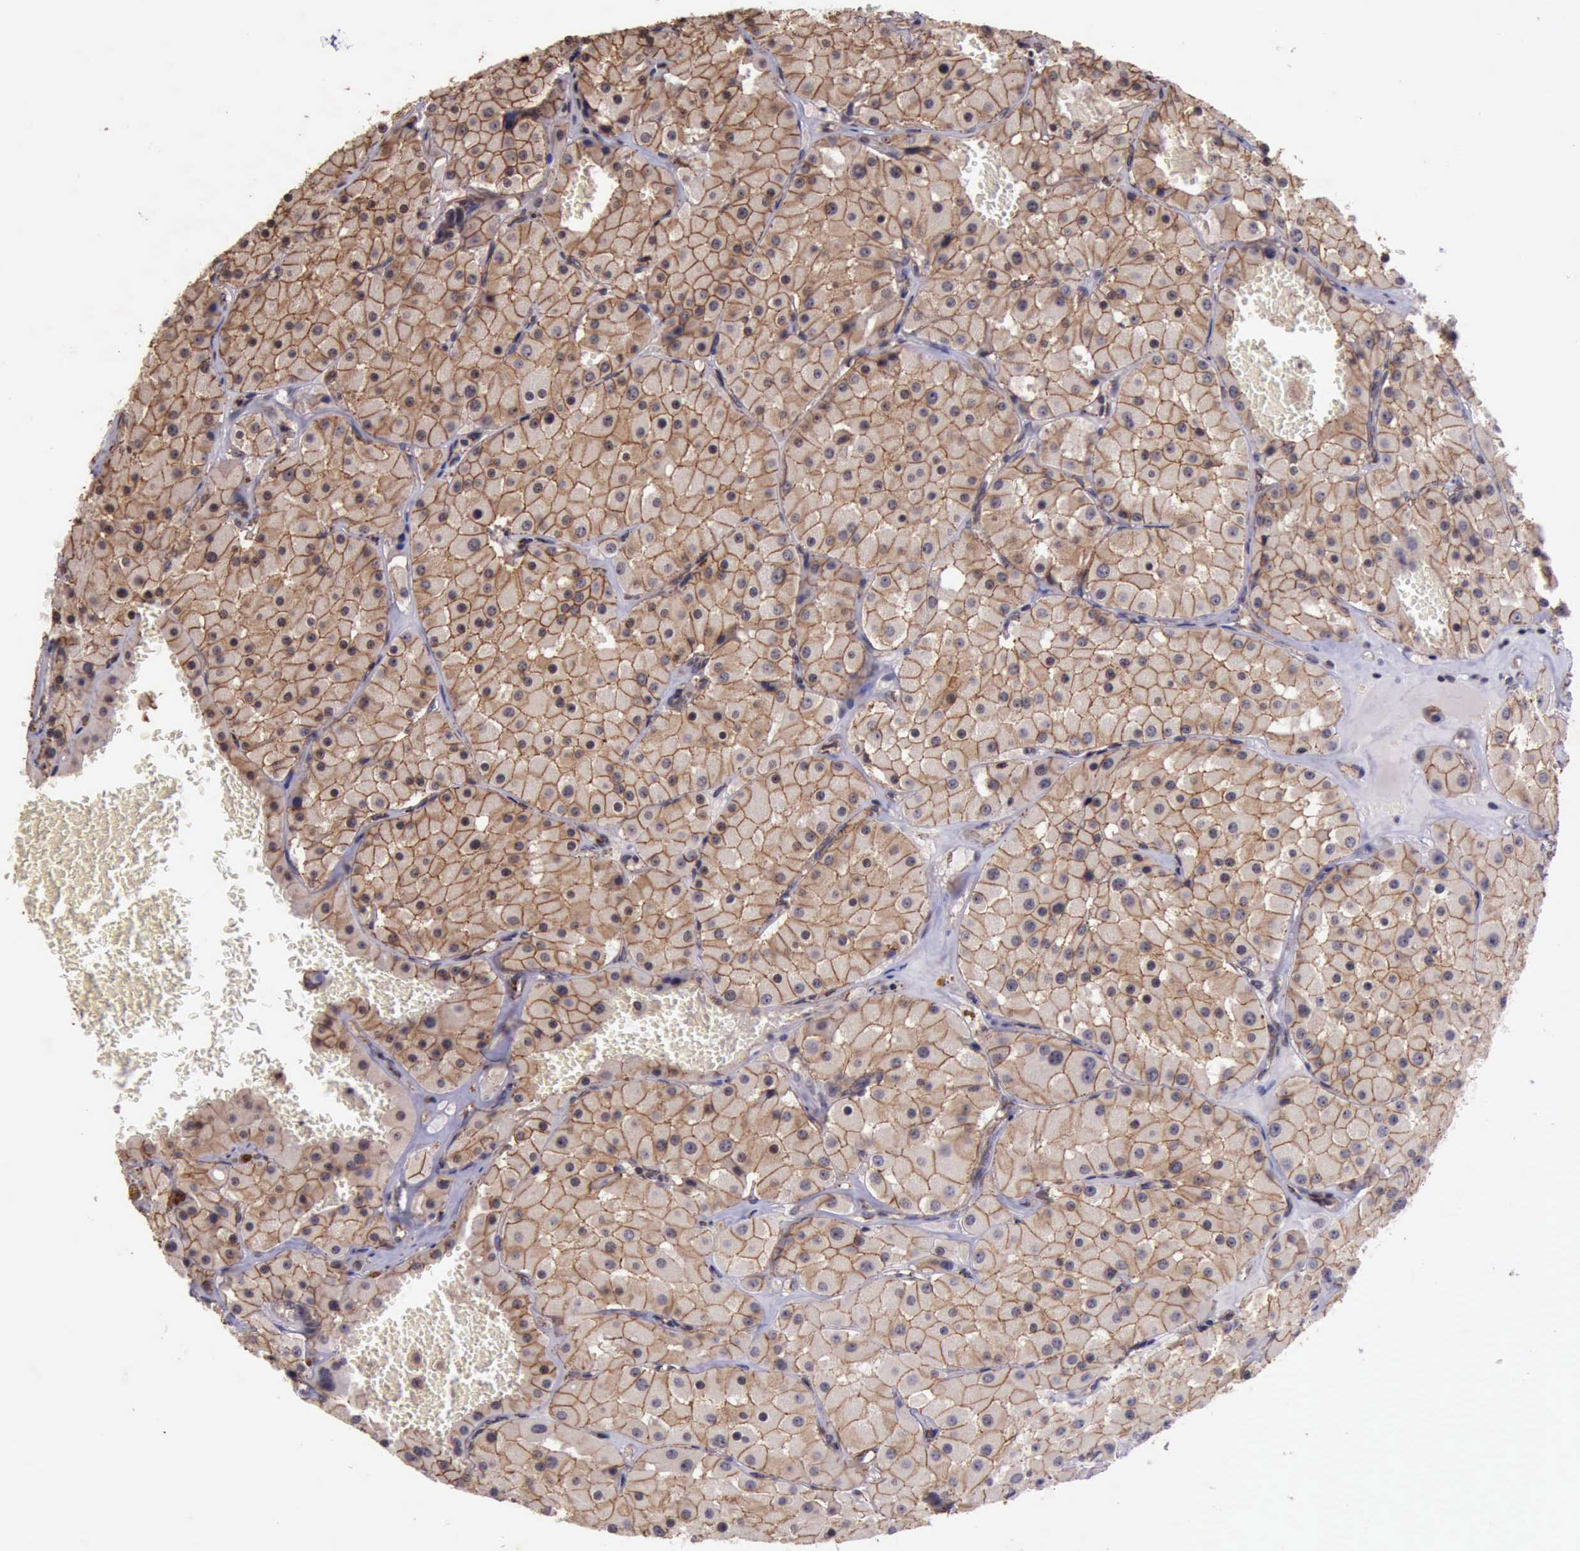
{"staining": {"intensity": "moderate", "quantity": ">75%", "location": "cytoplasmic/membranous"}, "tissue": "renal cancer", "cell_type": "Tumor cells", "image_type": "cancer", "snomed": [{"axis": "morphology", "description": "Adenocarcinoma, uncertain malignant potential"}, {"axis": "topography", "description": "Kidney"}], "caption": "An IHC photomicrograph of tumor tissue is shown. Protein staining in brown labels moderate cytoplasmic/membranous positivity in renal cancer within tumor cells. (Stains: DAB (3,3'-diaminobenzidine) in brown, nuclei in blue, Microscopy: brightfield microscopy at high magnification).", "gene": "CTNNB1", "patient": {"sex": "male", "age": 63}}